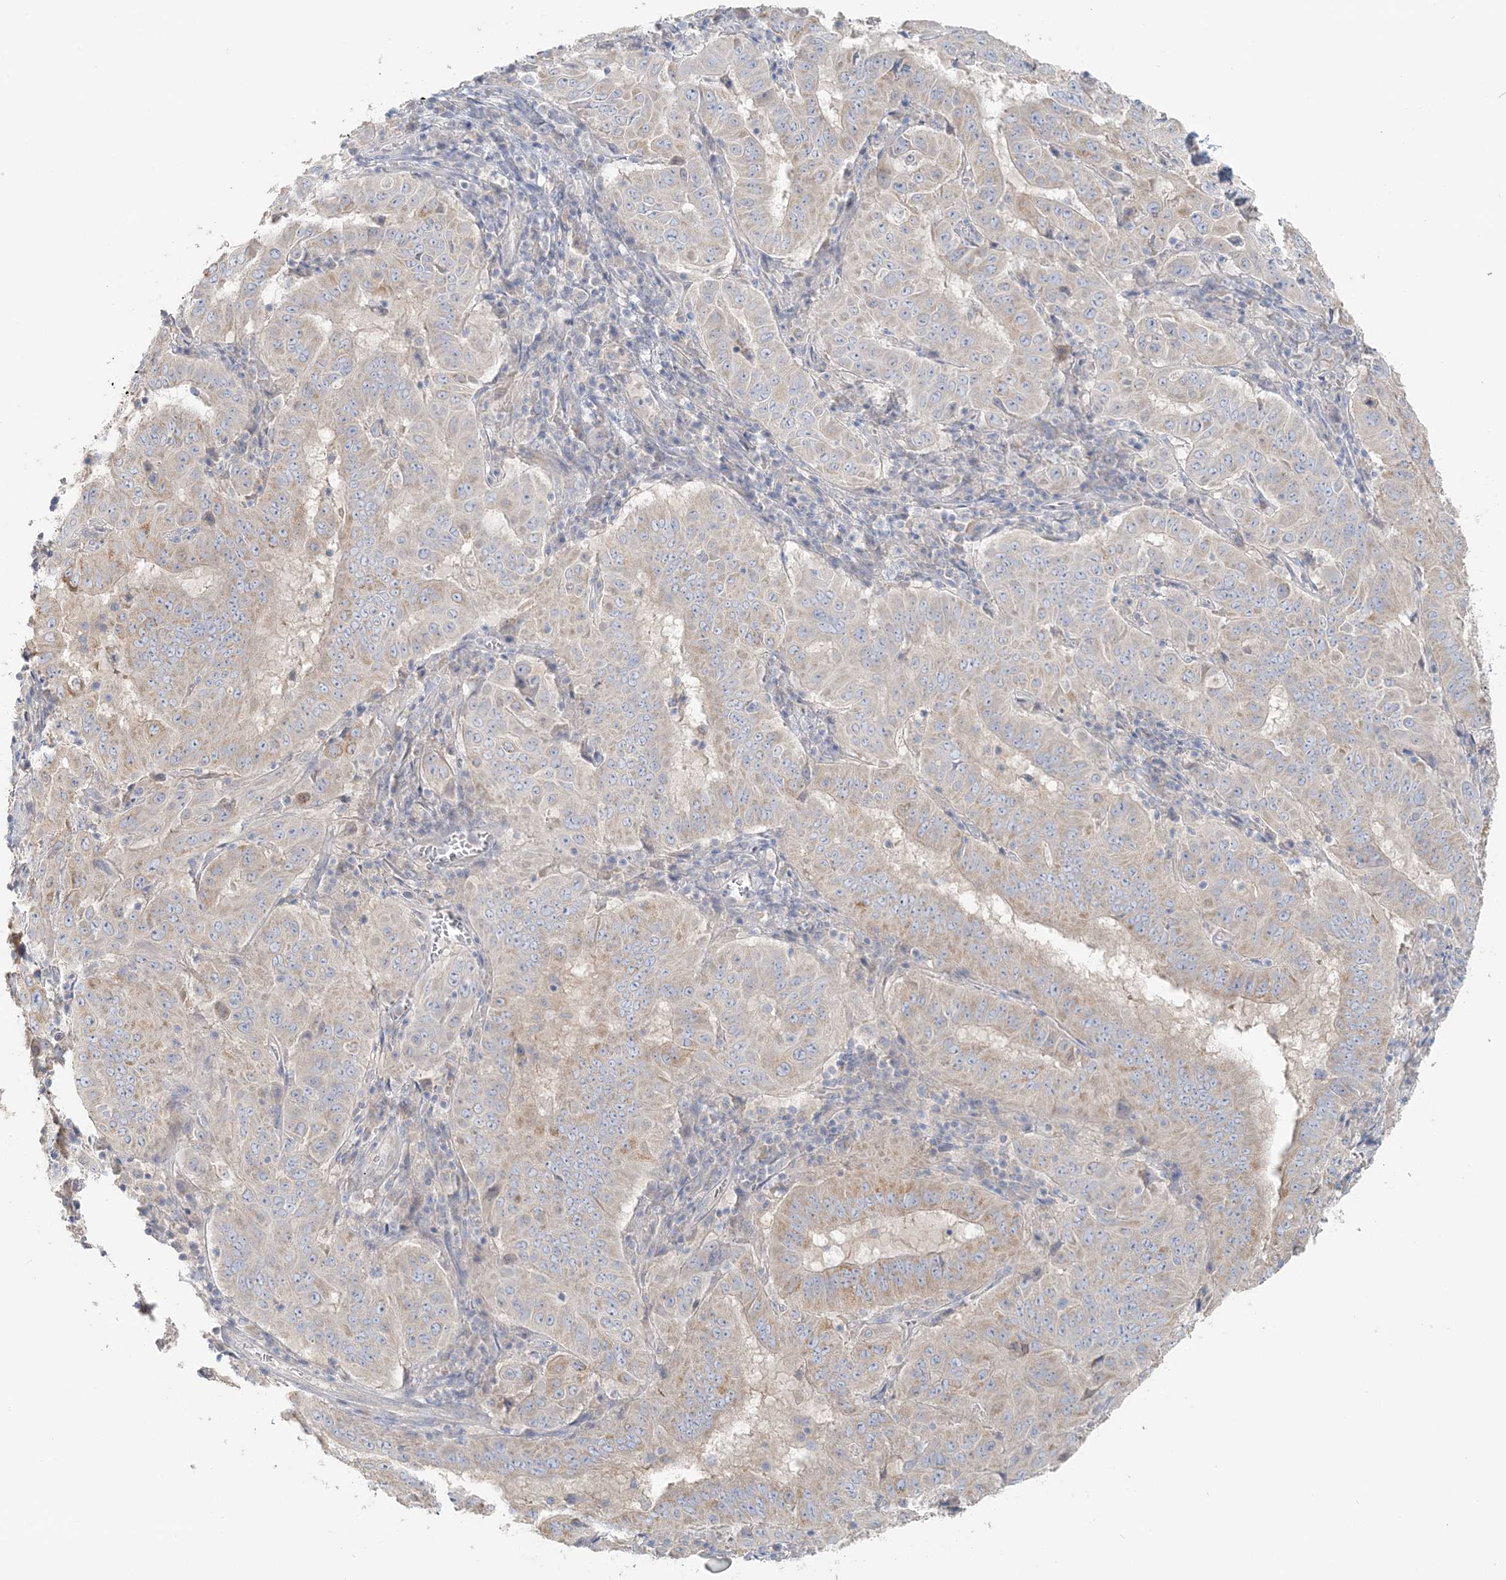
{"staining": {"intensity": "weak", "quantity": "<25%", "location": "cytoplasmic/membranous"}, "tissue": "pancreatic cancer", "cell_type": "Tumor cells", "image_type": "cancer", "snomed": [{"axis": "morphology", "description": "Adenocarcinoma, NOS"}, {"axis": "topography", "description": "Pancreas"}], "caption": "High magnification brightfield microscopy of pancreatic adenocarcinoma stained with DAB (3,3'-diaminobenzidine) (brown) and counterstained with hematoxylin (blue): tumor cells show no significant expression.", "gene": "TBC1D5", "patient": {"sex": "male", "age": 63}}